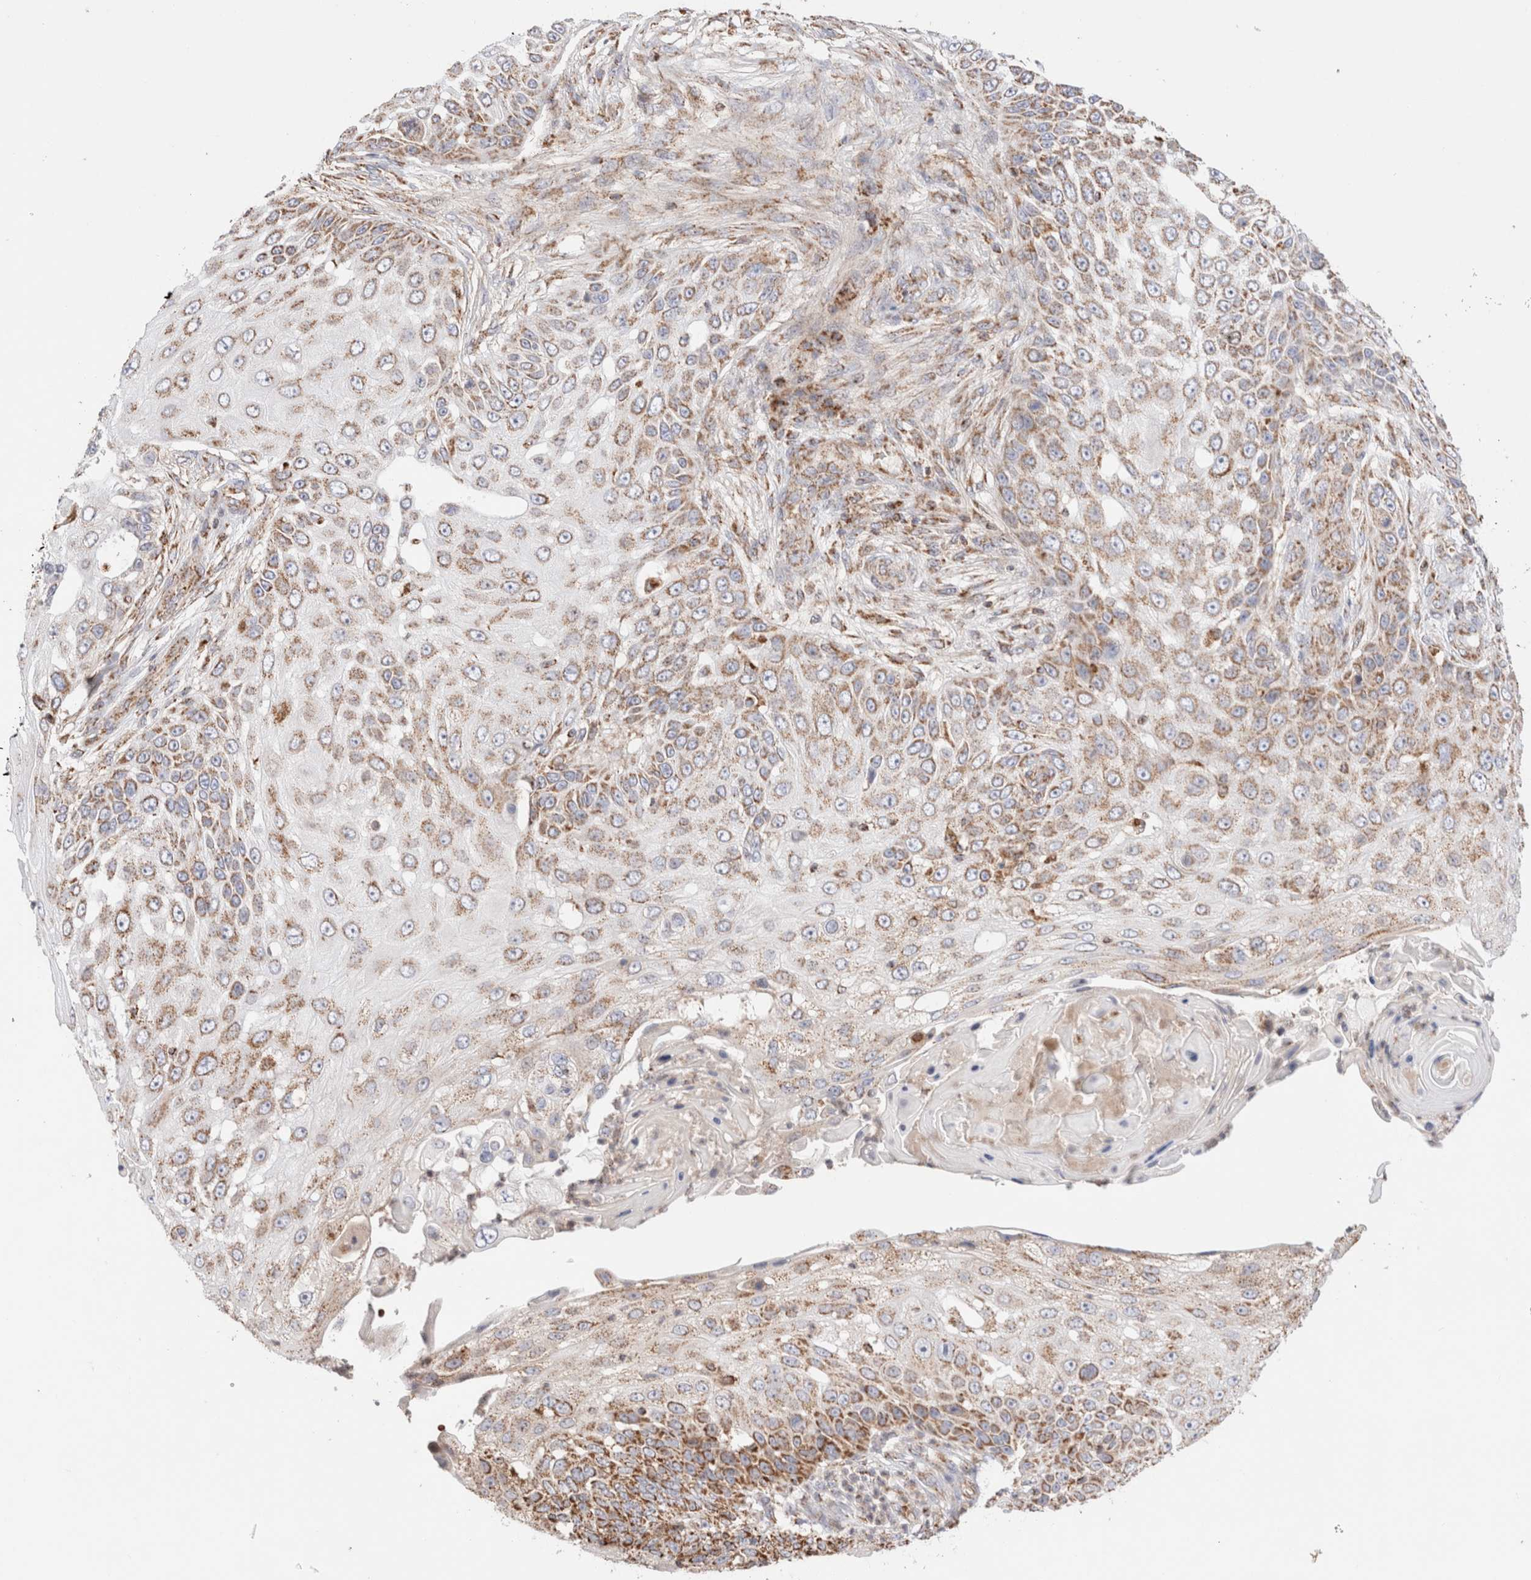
{"staining": {"intensity": "moderate", "quantity": "<25%", "location": "cytoplasmic/membranous"}, "tissue": "skin cancer", "cell_type": "Tumor cells", "image_type": "cancer", "snomed": [{"axis": "morphology", "description": "Squamous cell carcinoma, NOS"}, {"axis": "topography", "description": "Skin"}], "caption": "Protein expression analysis of skin cancer (squamous cell carcinoma) exhibits moderate cytoplasmic/membranous positivity in approximately <25% of tumor cells.", "gene": "TMPPE", "patient": {"sex": "female", "age": 44}}